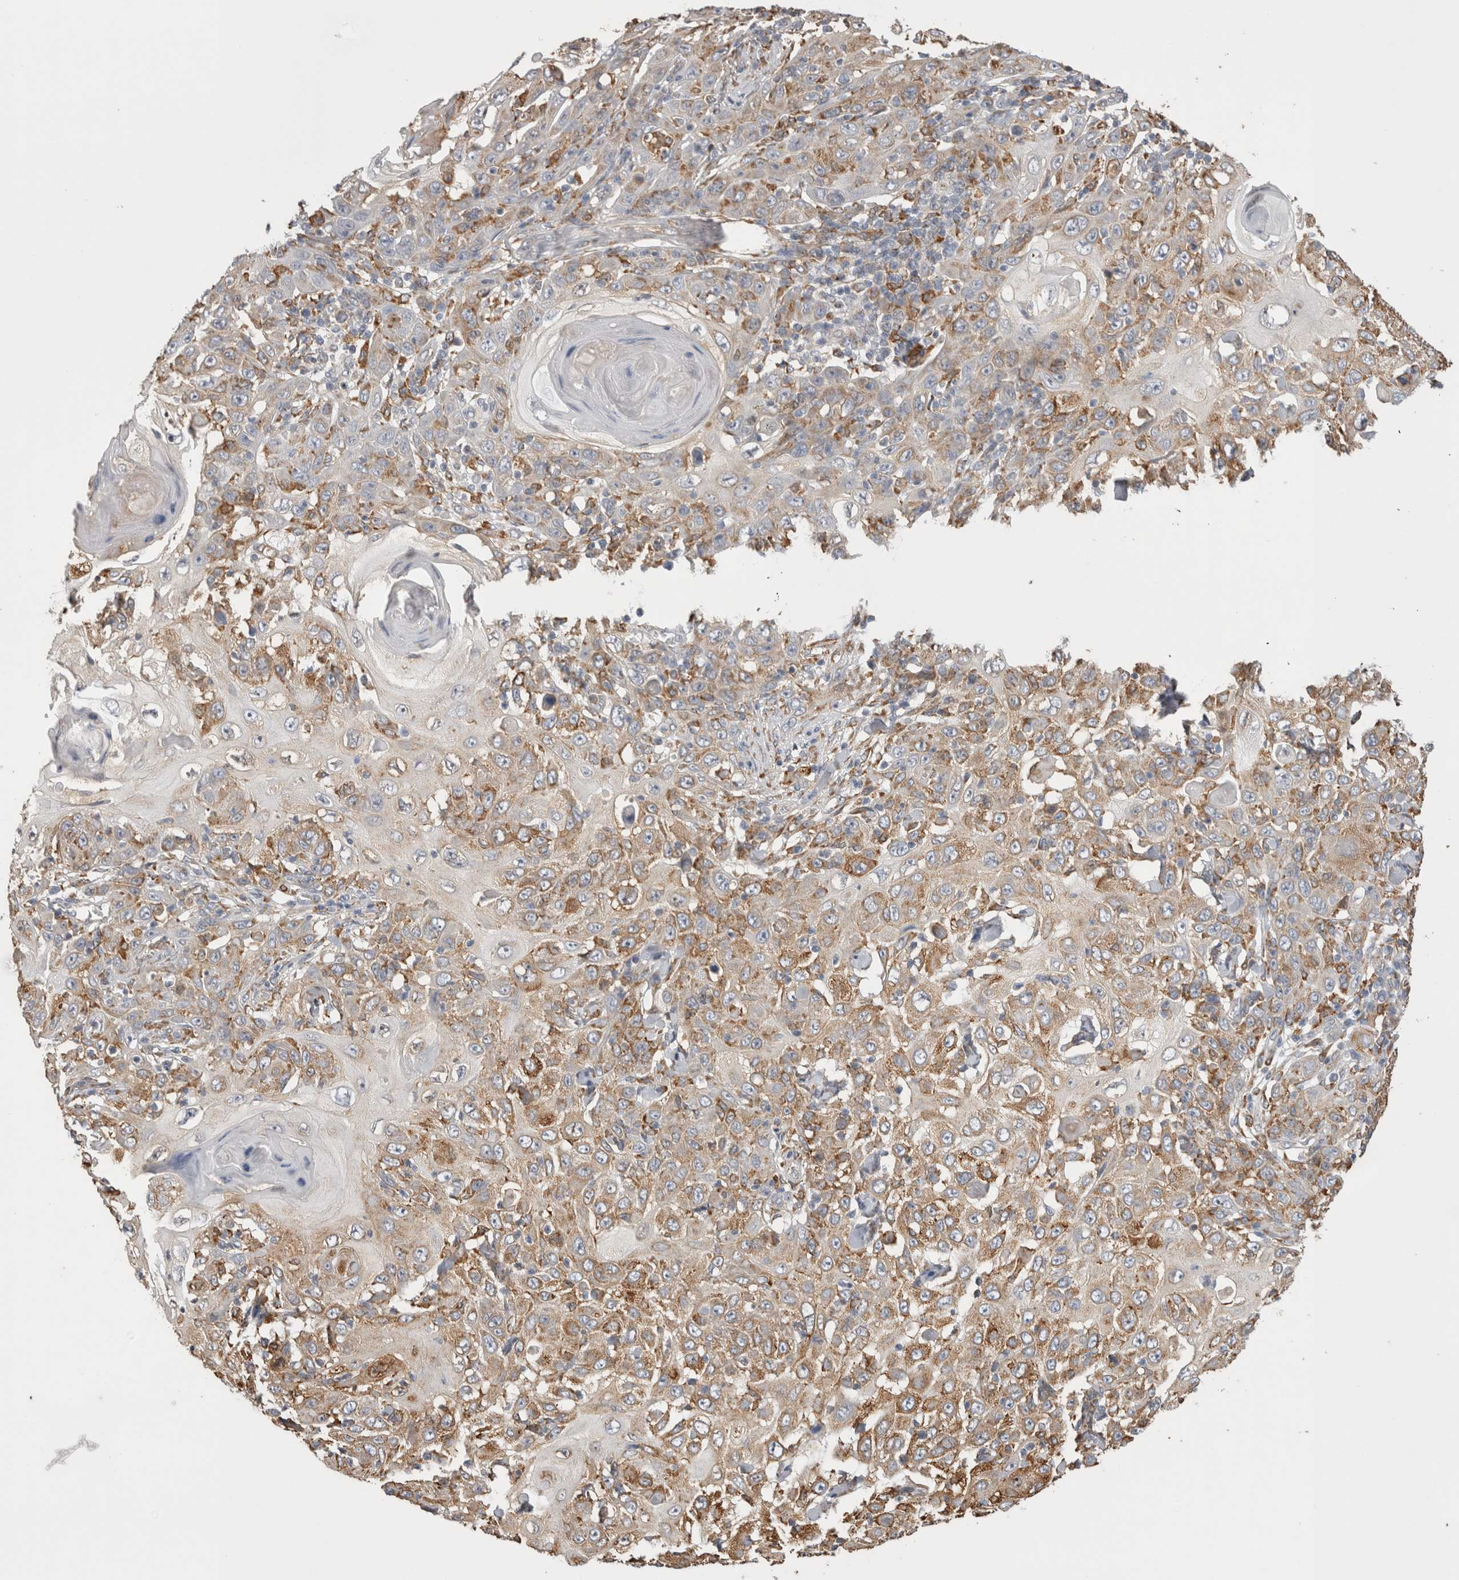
{"staining": {"intensity": "moderate", "quantity": ">75%", "location": "cytoplasmic/membranous"}, "tissue": "skin cancer", "cell_type": "Tumor cells", "image_type": "cancer", "snomed": [{"axis": "morphology", "description": "Squamous cell carcinoma, NOS"}, {"axis": "topography", "description": "Skin"}], "caption": "Immunohistochemical staining of squamous cell carcinoma (skin) exhibits medium levels of moderate cytoplasmic/membranous protein expression in approximately >75% of tumor cells.", "gene": "LRPAP1", "patient": {"sex": "female", "age": 88}}